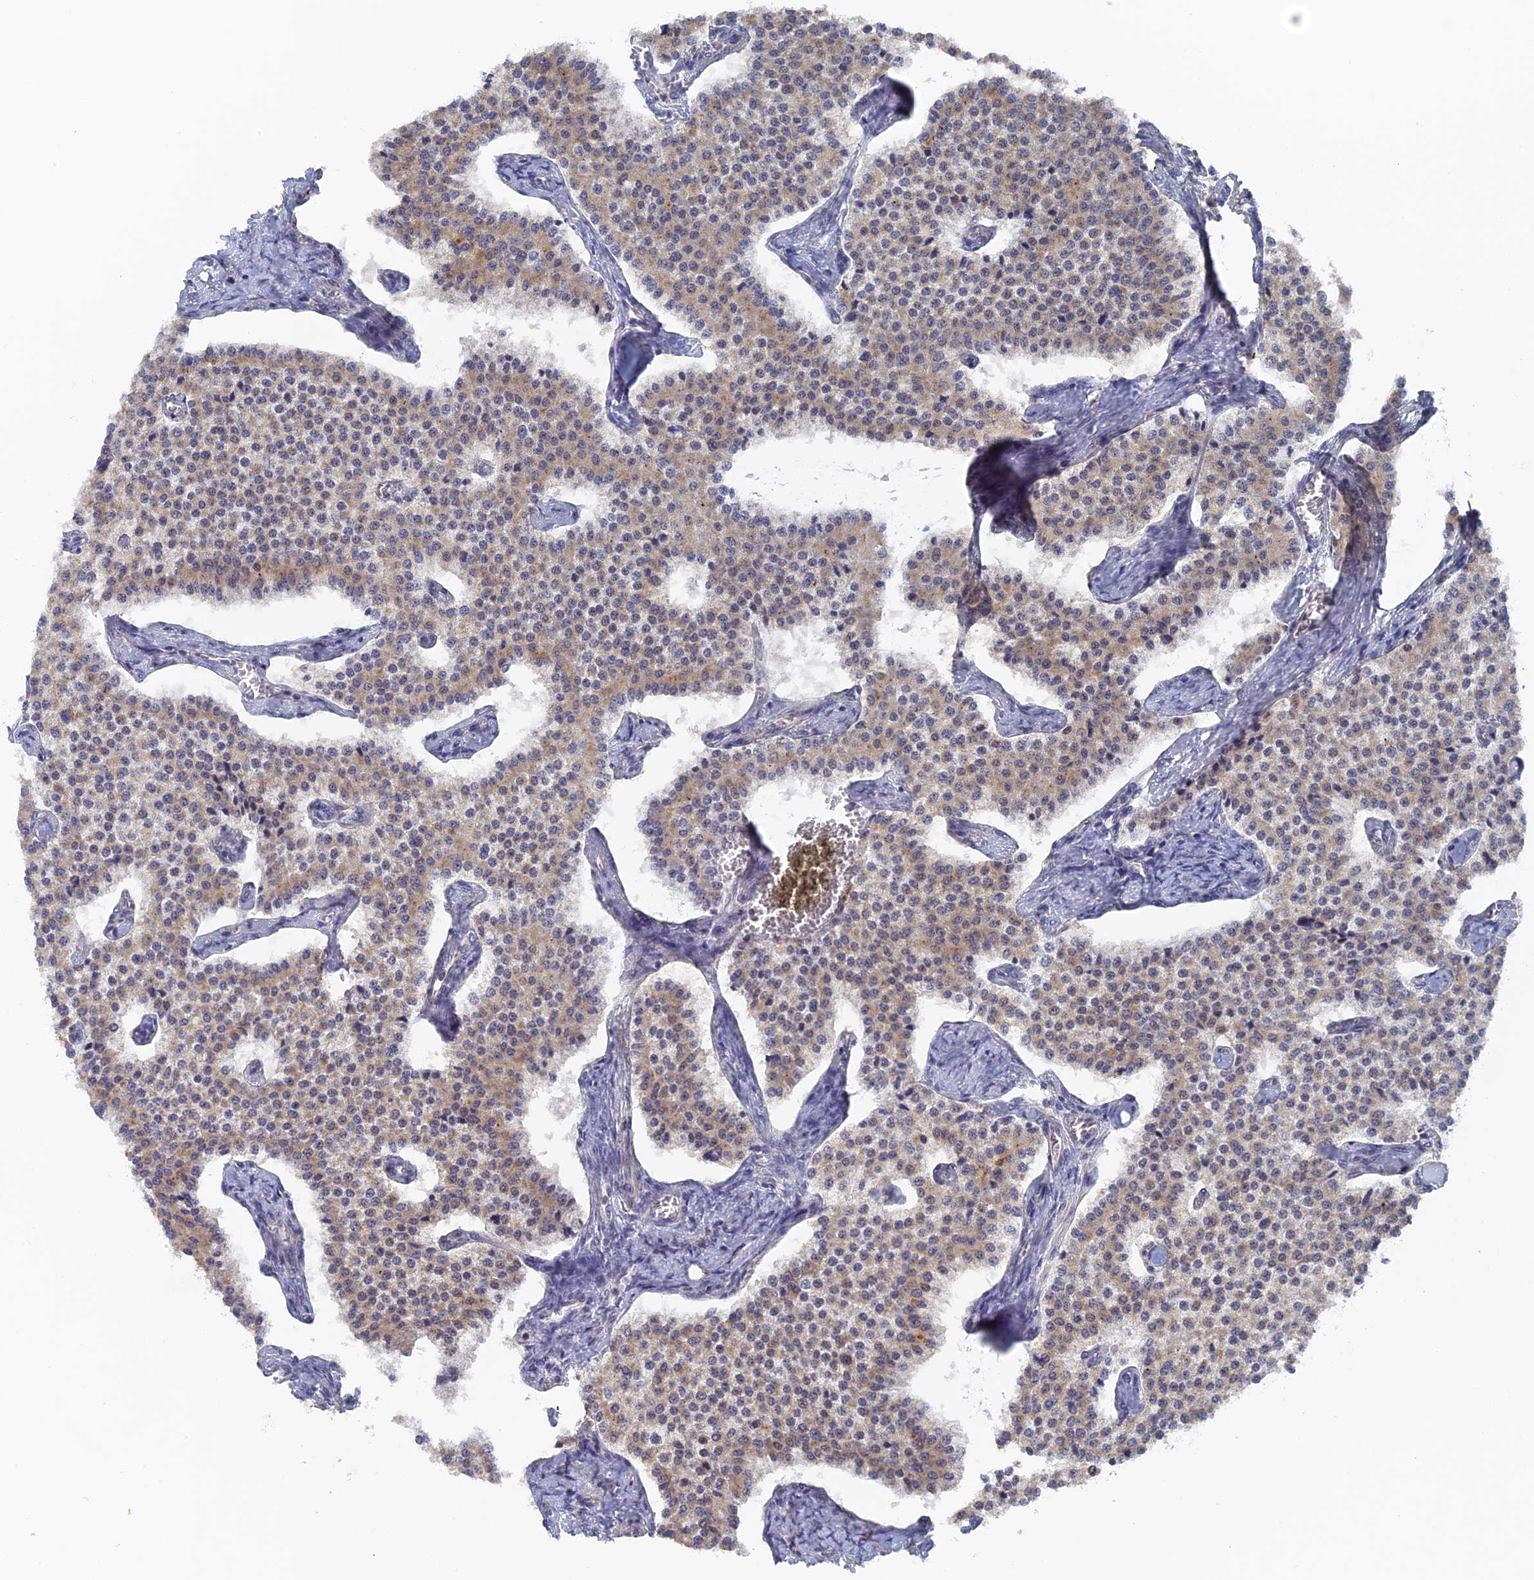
{"staining": {"intensity": "weak", "quantity": "25%-75%", "location": "cytoplasmic/membranous"}, "tissue": "carcinoid", "cell_type": "Tumor cells", "image_type": "cancer", "snomed": [{"axis": "morphology", "description": "Carcinoid, malignant, NOS"}, {"axis": "topography", "description": "Colon"}], "caption": "Tumor cells show weak cytoplasmic/membranous staining in about 25%-75% of cells in carcinoid. Using DAB (brown) and hematoxylin (blue) stains, captured at high magnification using brightfield microscopy.", "gene": "MIGA2", "patient": {"sex": "female", "age": 52}}